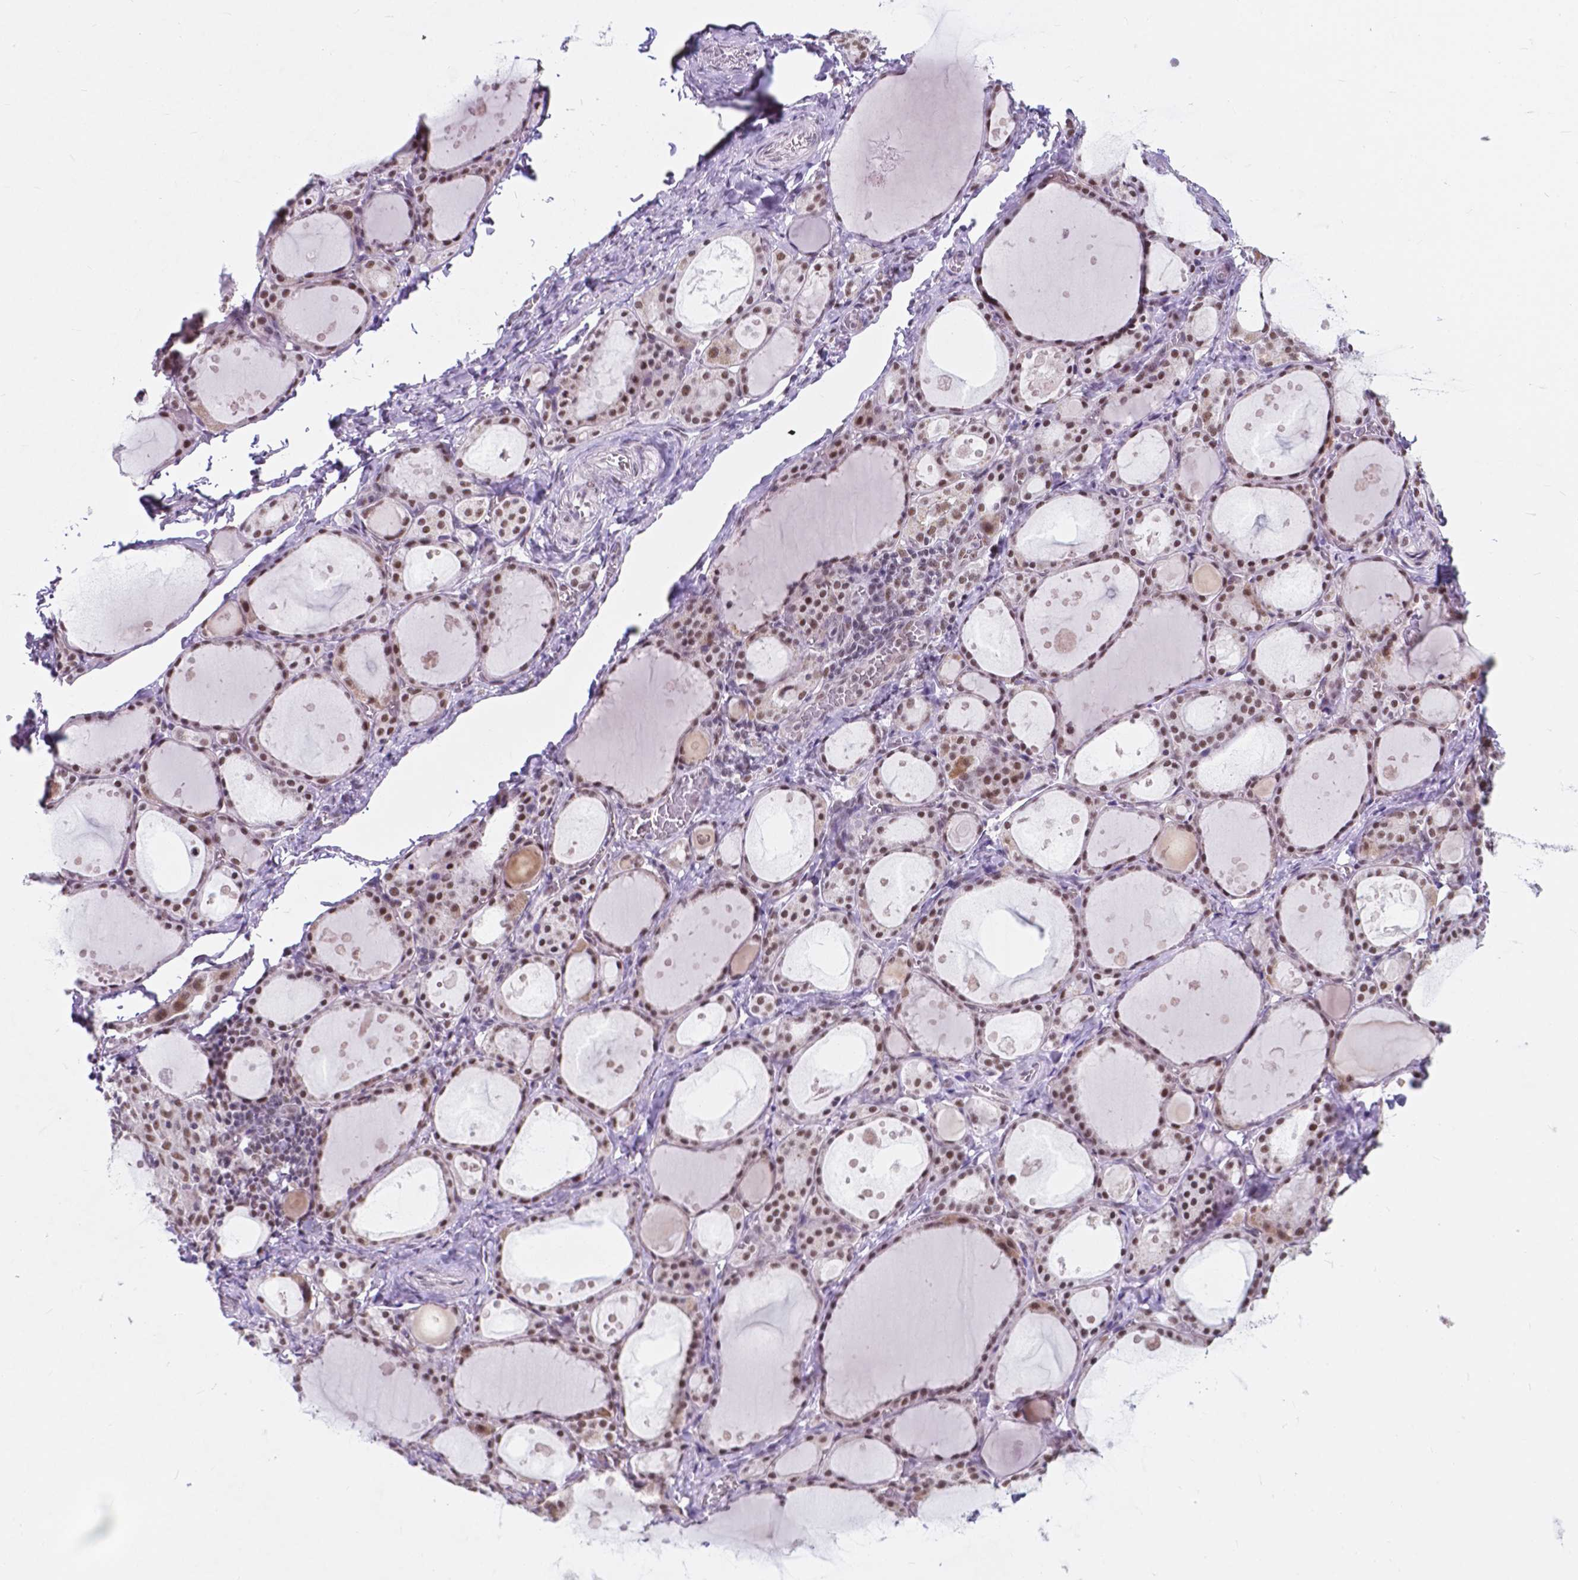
{"staining": {"intensity": "moderate", "quantity": ">75%", "location": "nuclear"}, "tissue": "thyroid gland", "cell_type": "Glandular cells", "image_type": "normal", "snomed": [{"axis": "morphology", "description": "Normal tissue, NOS"}, {"axis": "topography", "description": "Thyroid gland"}], "caption": "Glandular cells exhibit medium levels of moderate nuclear staining in about >75% of cells in benign human thyroid gland. Immunohistochemistry stains the protein of interest in brown and the nuclei are stained blue.", "gene": "BCAS2", "patient": {"sex": "male", "age": 68}}